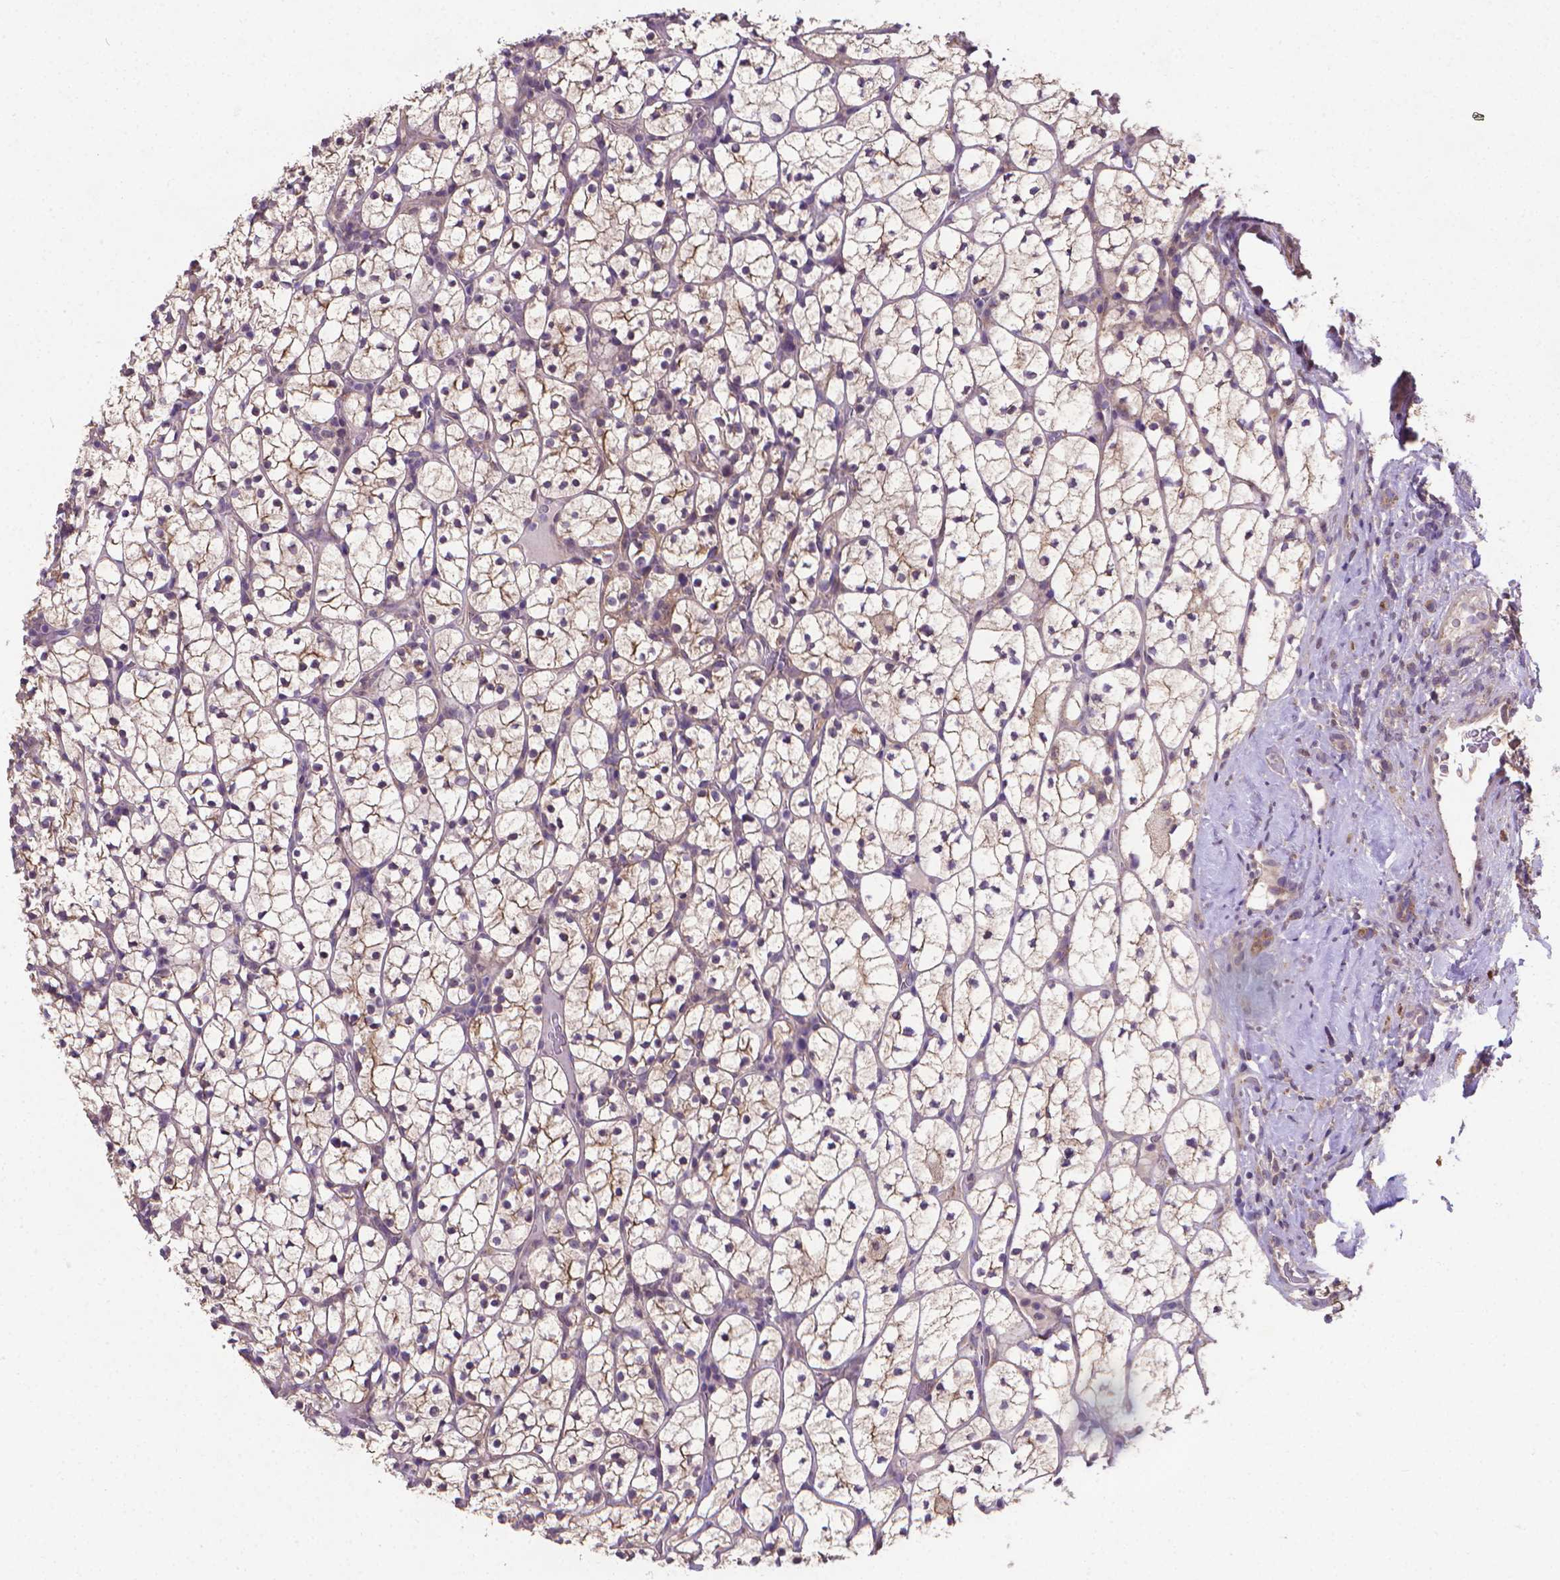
{"staining": {"intensity": "moderate", "quantity": "25%-75%", "location": "cytoplasmic/membranous"}, "tissue": "renal cancer", "cell_type": "Tumor cells", "image_type": "cancer", "snomed": [{"axis": "morphology", "description": "Adenocarcinoma, NOS"}, {"axis": "topography", "description": "Kidney"}], "caption": "This is a micrograph of immunohistochemistry staining of renal cancer, which shows moderate staining in the cytoplasmic/membranous of tumor cells.", "gene": "GPR63", "patient": {"sex": "female", "age": 89}}